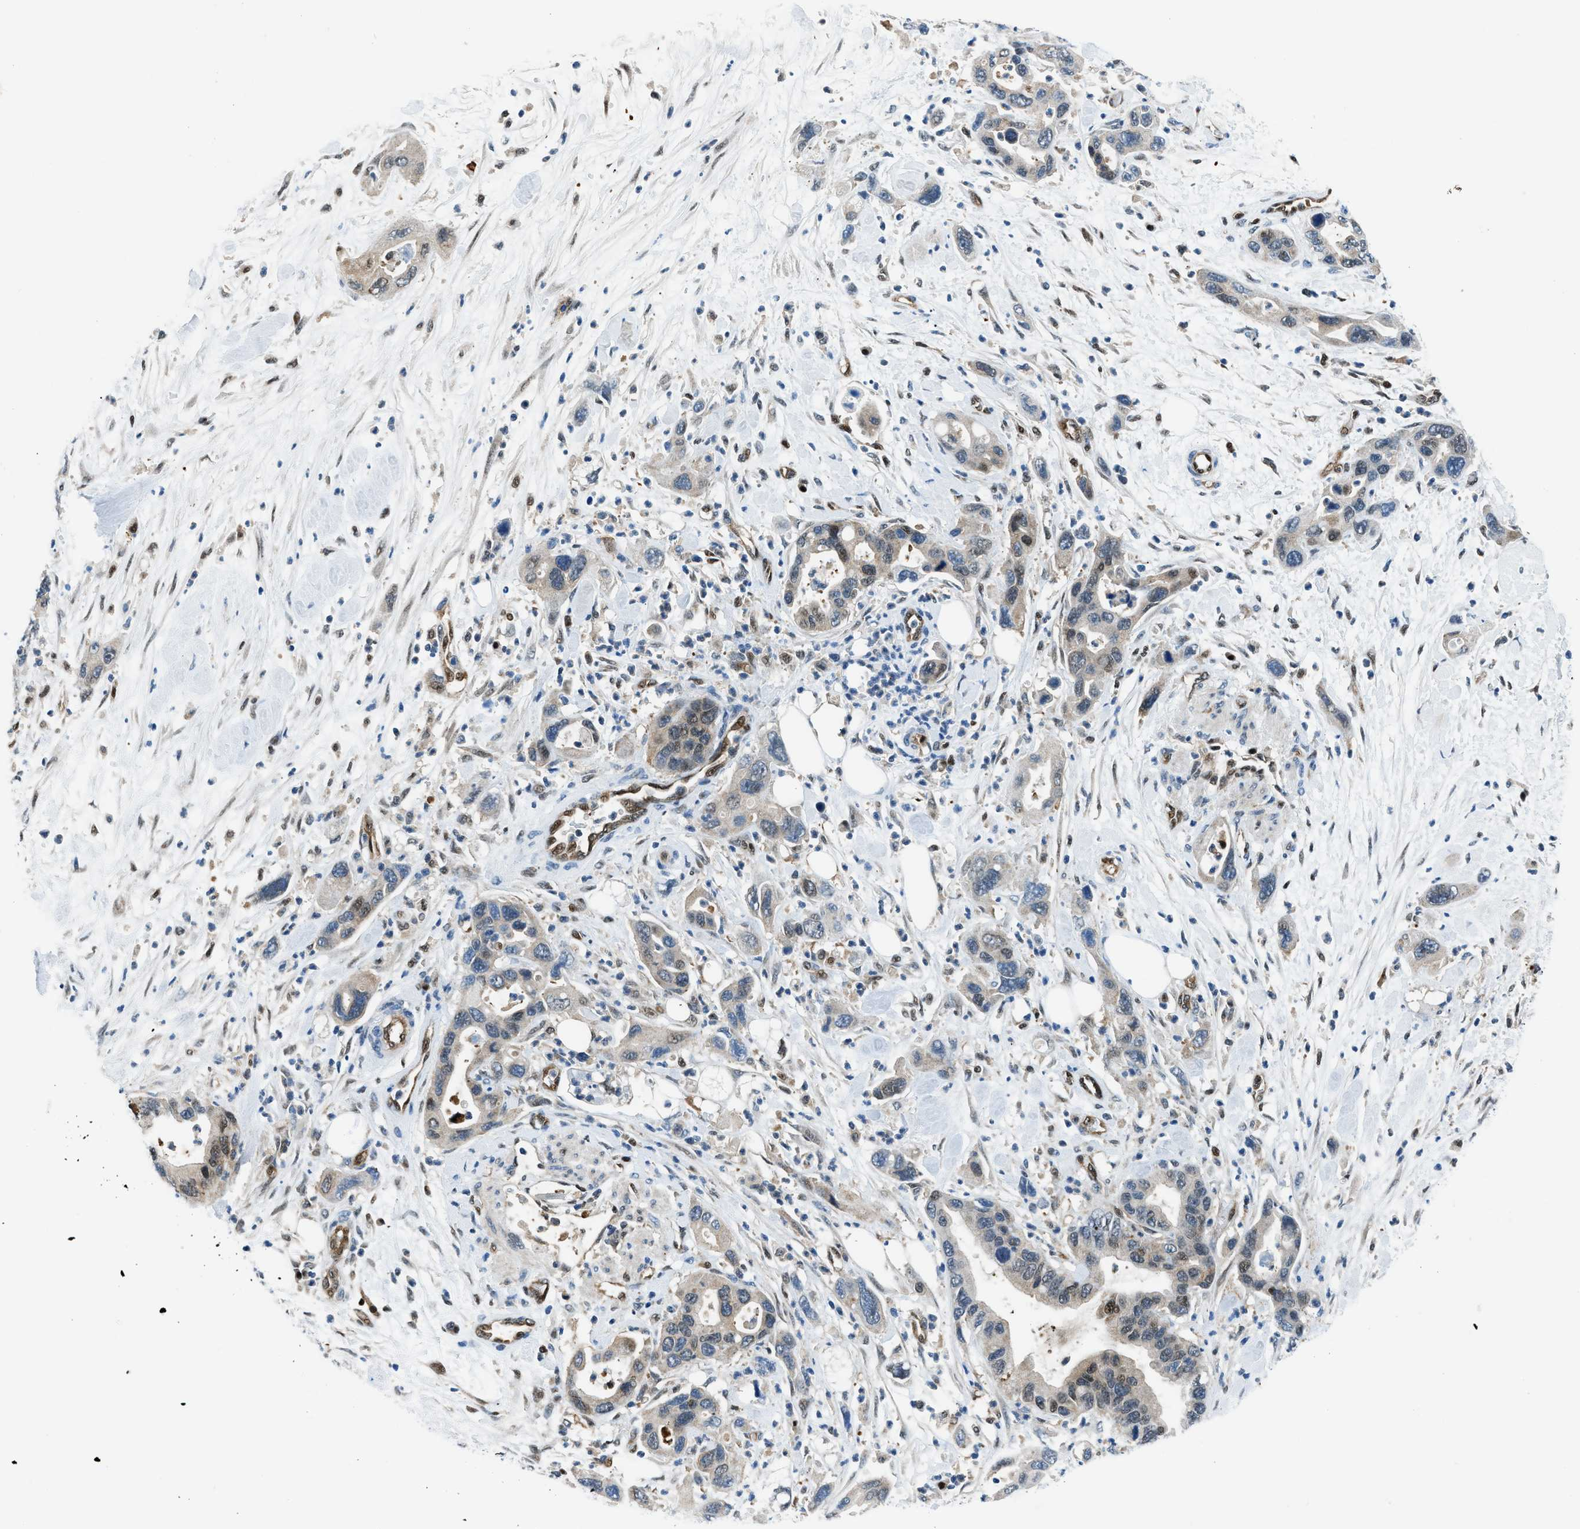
{"staining": {"intensity": "weak", "quantity": "25%-75%", "location": "cytoplasmic/membranous,nuclear"}, "tissue": "pancreatic cancer", "cell_type": "Tumor cells", "image_type": "cancer", "snomed": [{"axis": "morphology", "description": "Normal tissue, NOS"}, {"axis": "morphology", "description": "Adenocarcinoma, NOS"}, {"axis": "topography", "description": "Pancreas"}], "caption": "Protein expression analysis of pancreatic cancer (adenocarcinoma) exhibits weak cytoplasmic/membranous and nuclear expression in about 25%-75% of tumor cells. (brown staining indicates protein expression, while blue staining denotes nuclei).", "gene": "YWHAE", "patient": {"sex": "female", "age": 71}}